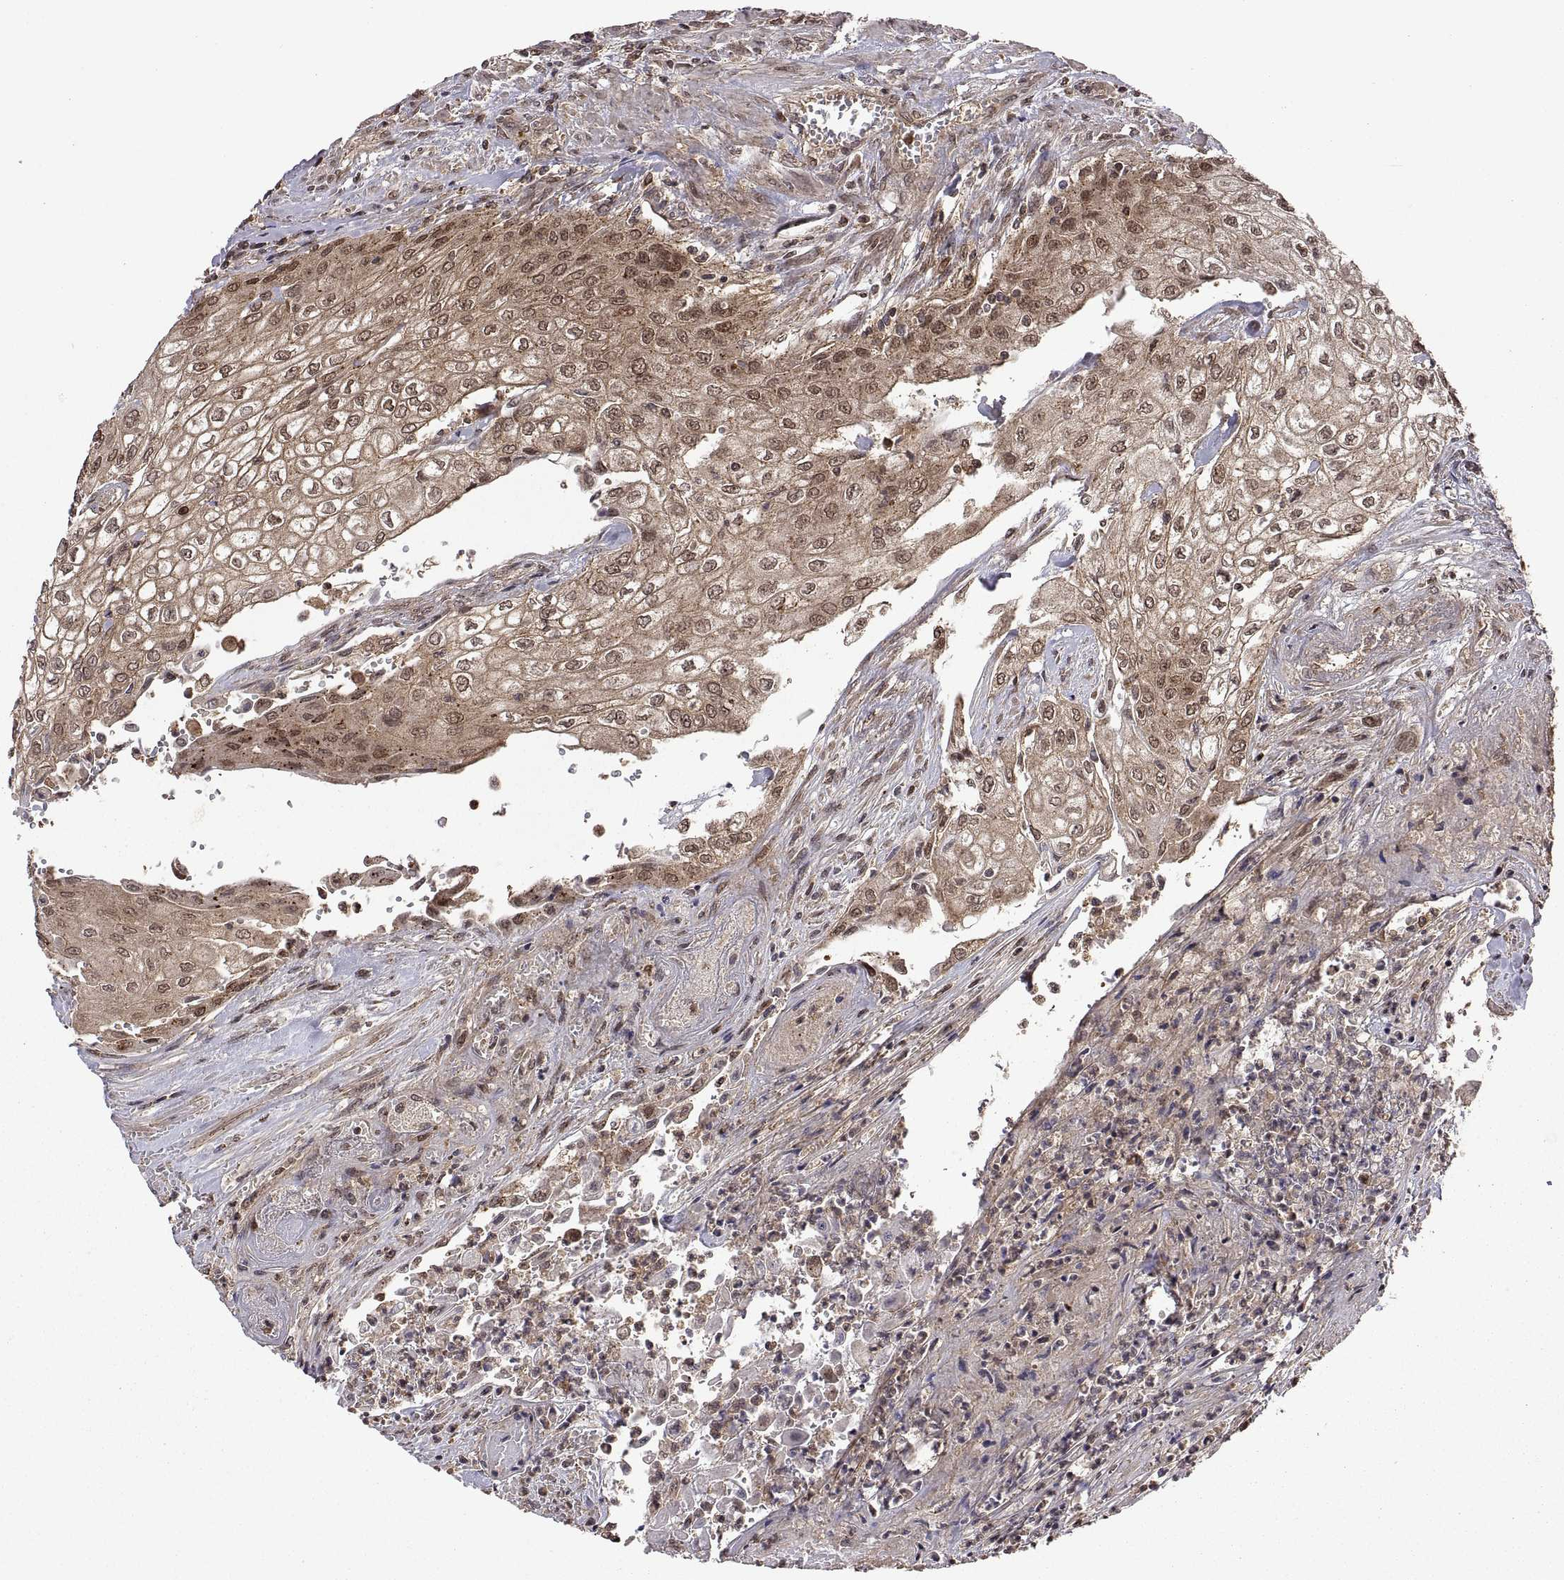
{"staining": {"intensity": "weak", "quantity": ">75%", "location": "cytoplasmic/membranous,nuclear"}, "tissue": "urothelial cancer", "cell_type": "Tumor cells", "image_type": "cancer", "snomed": [{"axis": "morphology", "description": "Urothelial carcinoma, High grade"}, {"axis": "topography", "description": "Urinary bladder"}], "caption": "Weak cytoplasmic/membranous and nuclear protein expression is appreciated in about >75% of tumor cells in urothelial cancer.", "gene": "ZNRF2", "patient": {"sex": "male", "age": 62}}